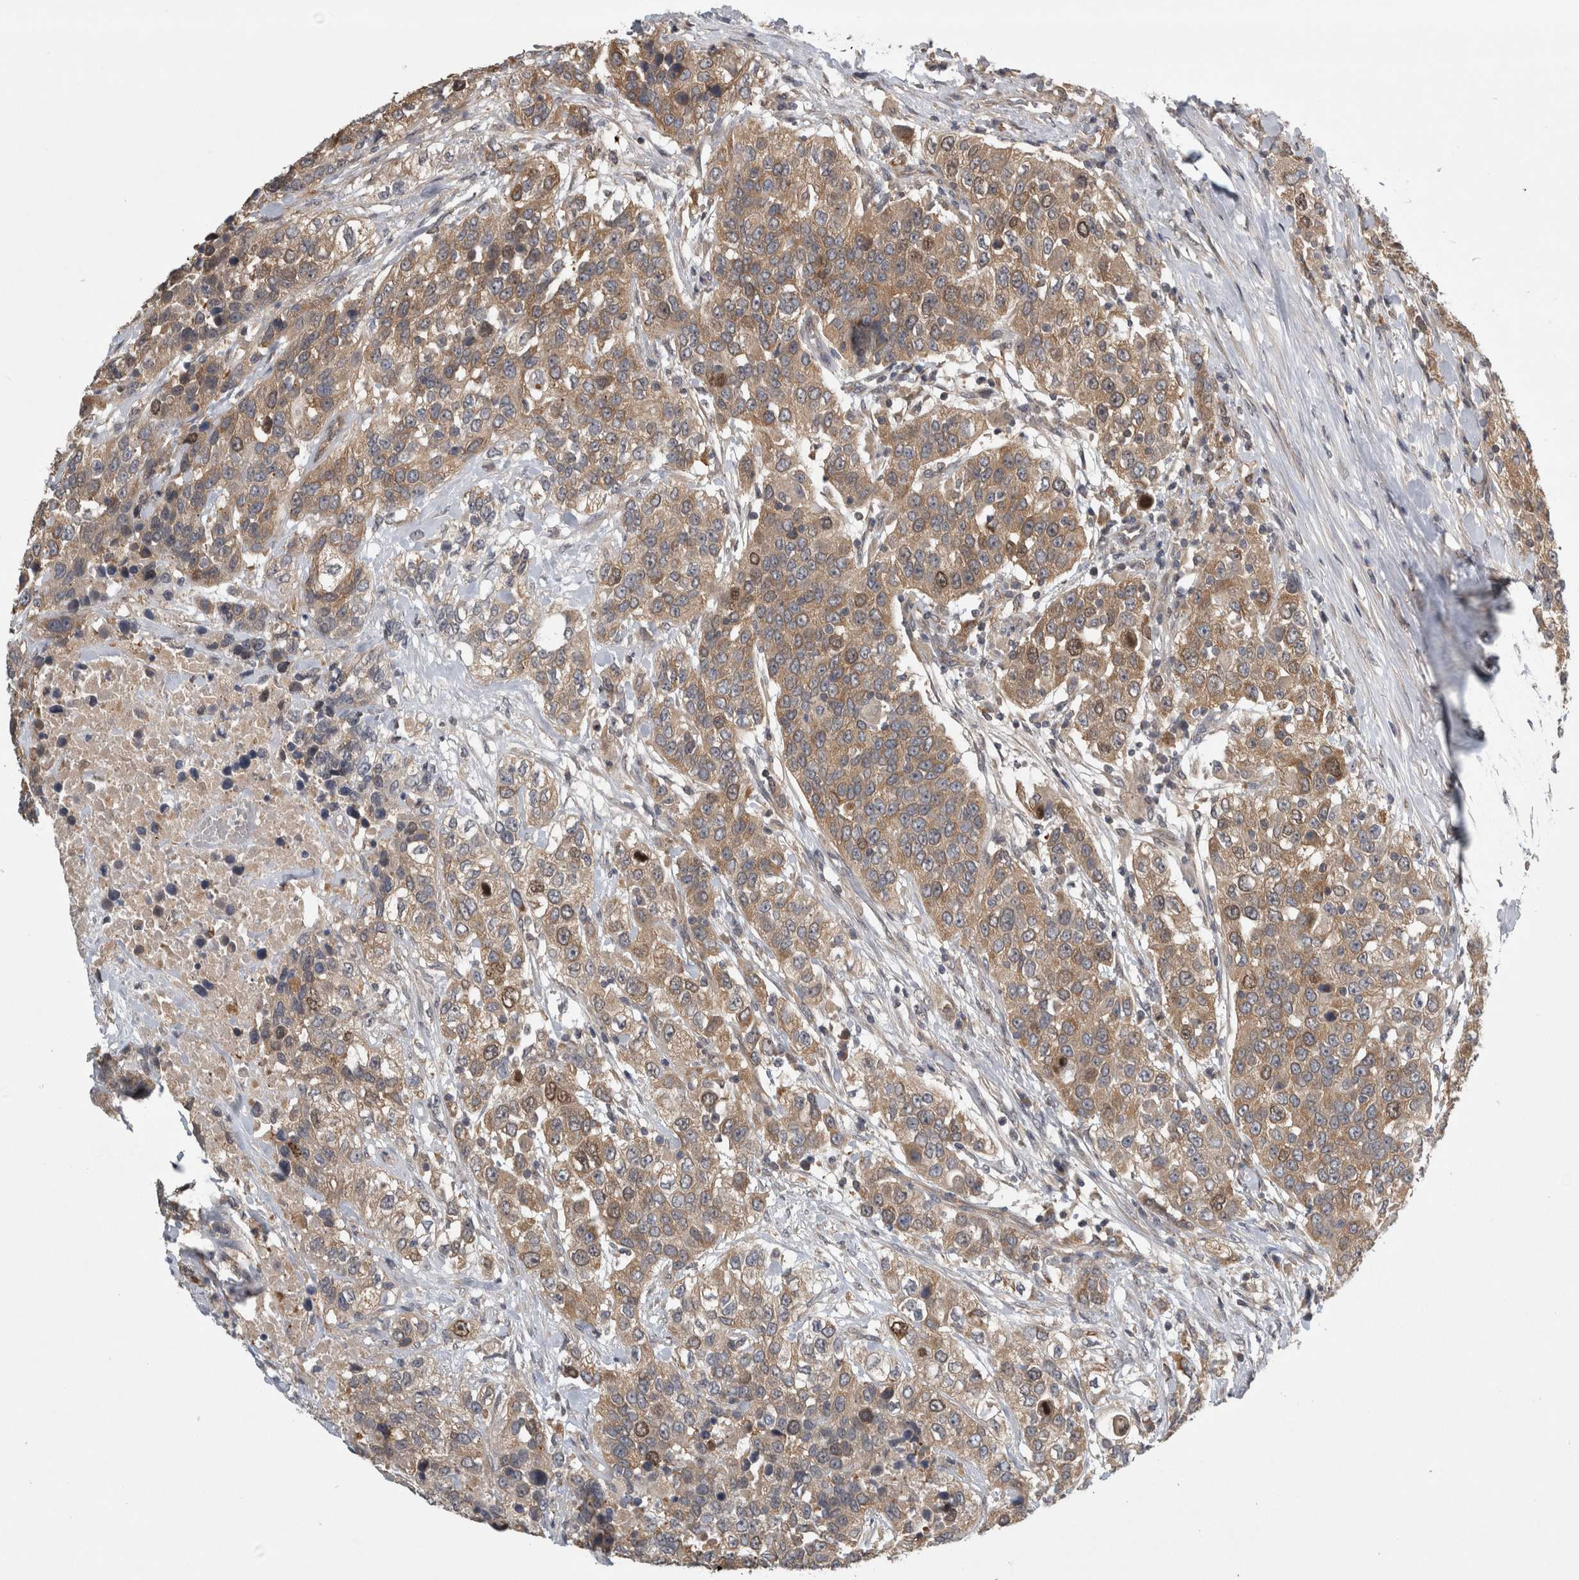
{"staining": {"intensity": "weak", "quantity": ">75%", "location": "cytoplasmic/membranous"}, "tissue": "urothelial cancer", "cell_type": "Tumor cells", "image_type": "cancer", "snomed": [{"axis": "morphology", "description": "Urothelial carcinoma, High grade"}, {"axis": "topography", "description": "Urinary bladder"}], "caption": "Approximately >75% of tumor cells in urothelial carcinoma (high-grade) demonstrate weak cytoplasmic/membranous protein expression as visualized by brown immunohistochemical staining.", "gene": "TRMT61B", "patient": {"sex": "female", "age": 80}}